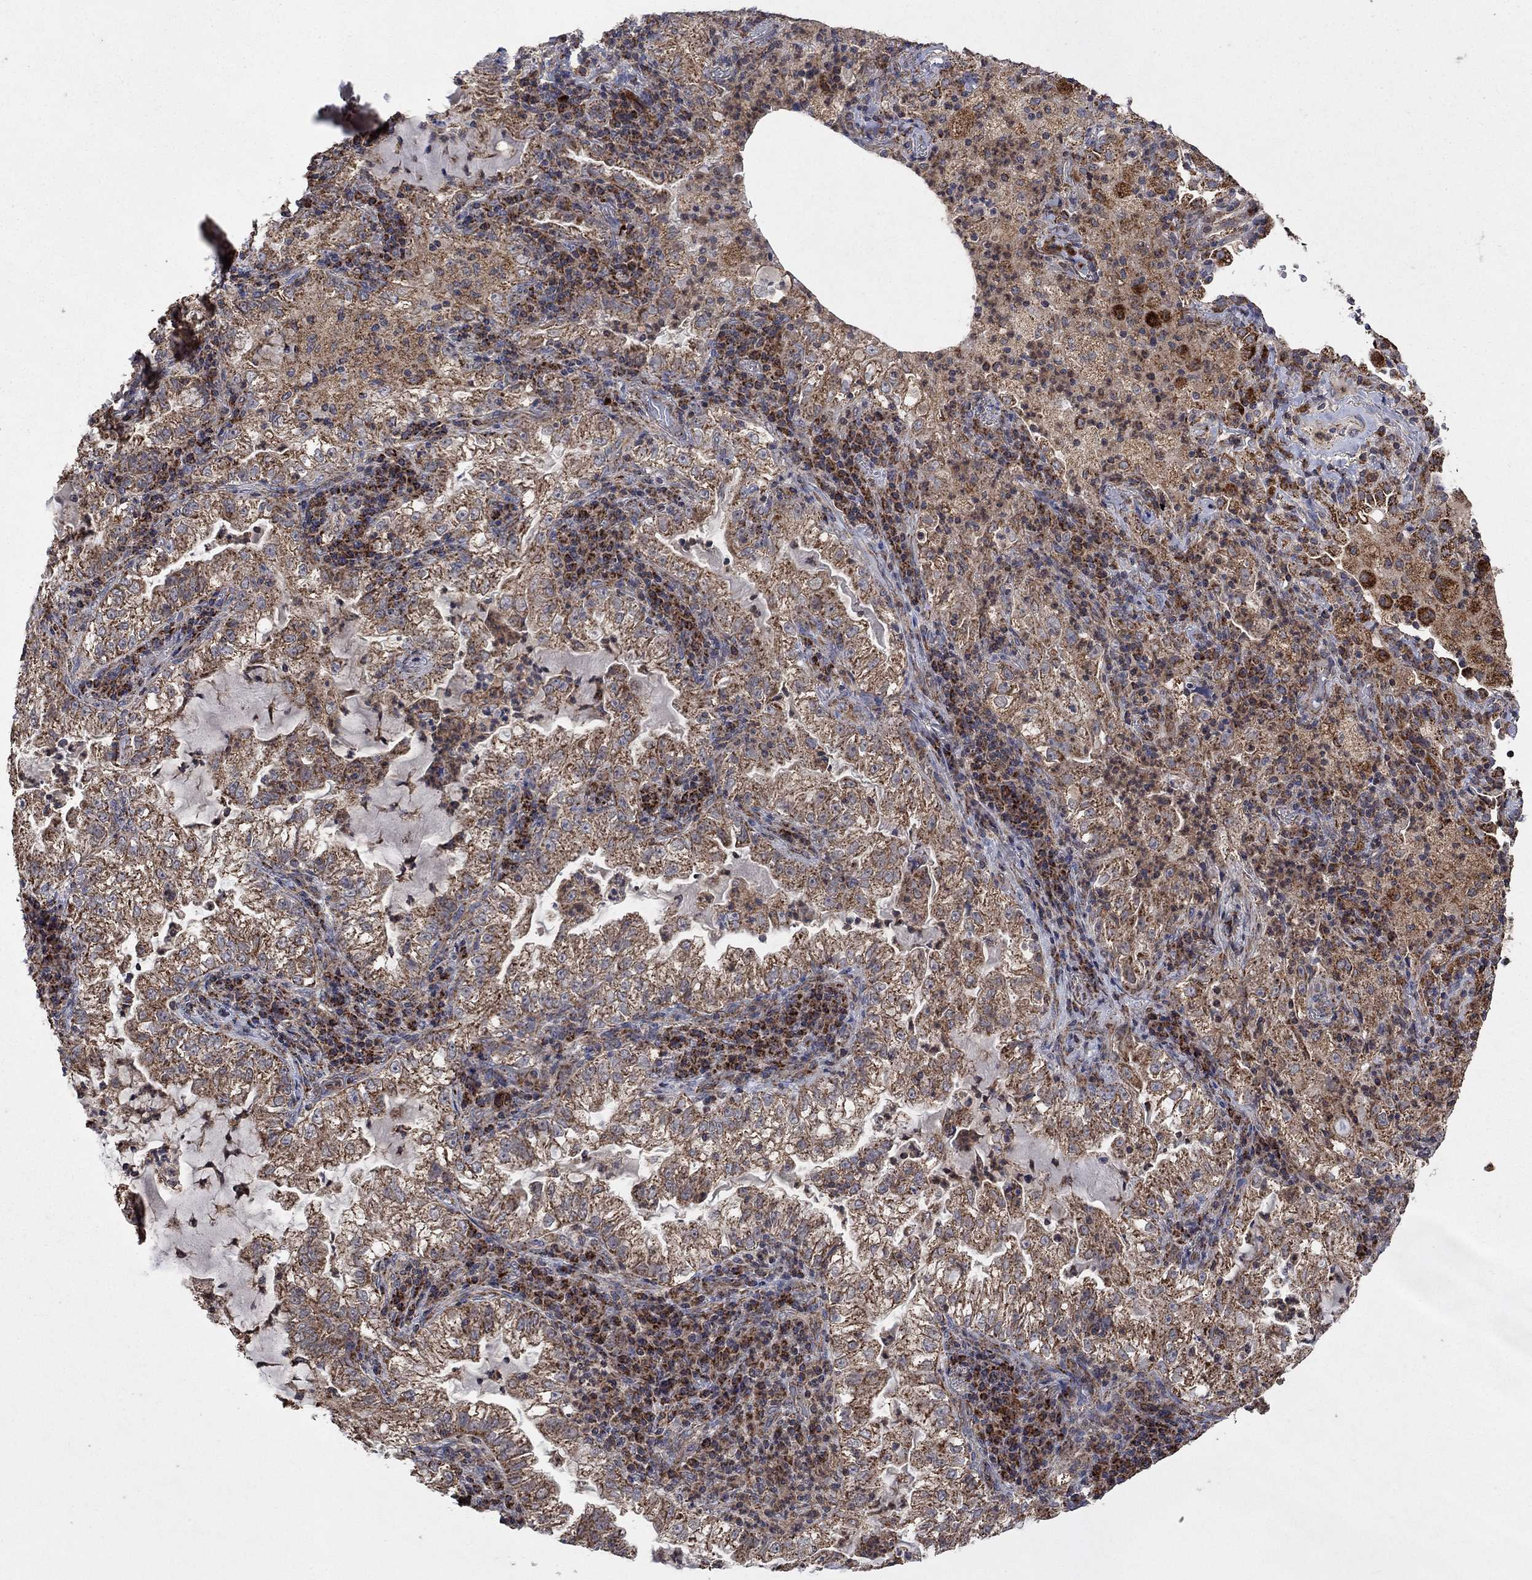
{"staining": {"intensity": "moderate", "quantity": "25%-75%", "location": "cytoplasmic/membranous"}, "tissue": "lung cancer", "cell_type": "Tumor cells", "image_type": "cancer", "snomed": [{"axis": "morphology", "description": "Adenocarcinoma, NOS"}, {"axis": "topography", "description": "Lung"}], "caption": "Protein staining by IHC displays moderate cytoplasmic/membranous expression in approximately 25%-75% of tumor cells in lung adenocarcinoma.", "gene": "DPH1", "patient": {"sex": "female", "age": 73}}